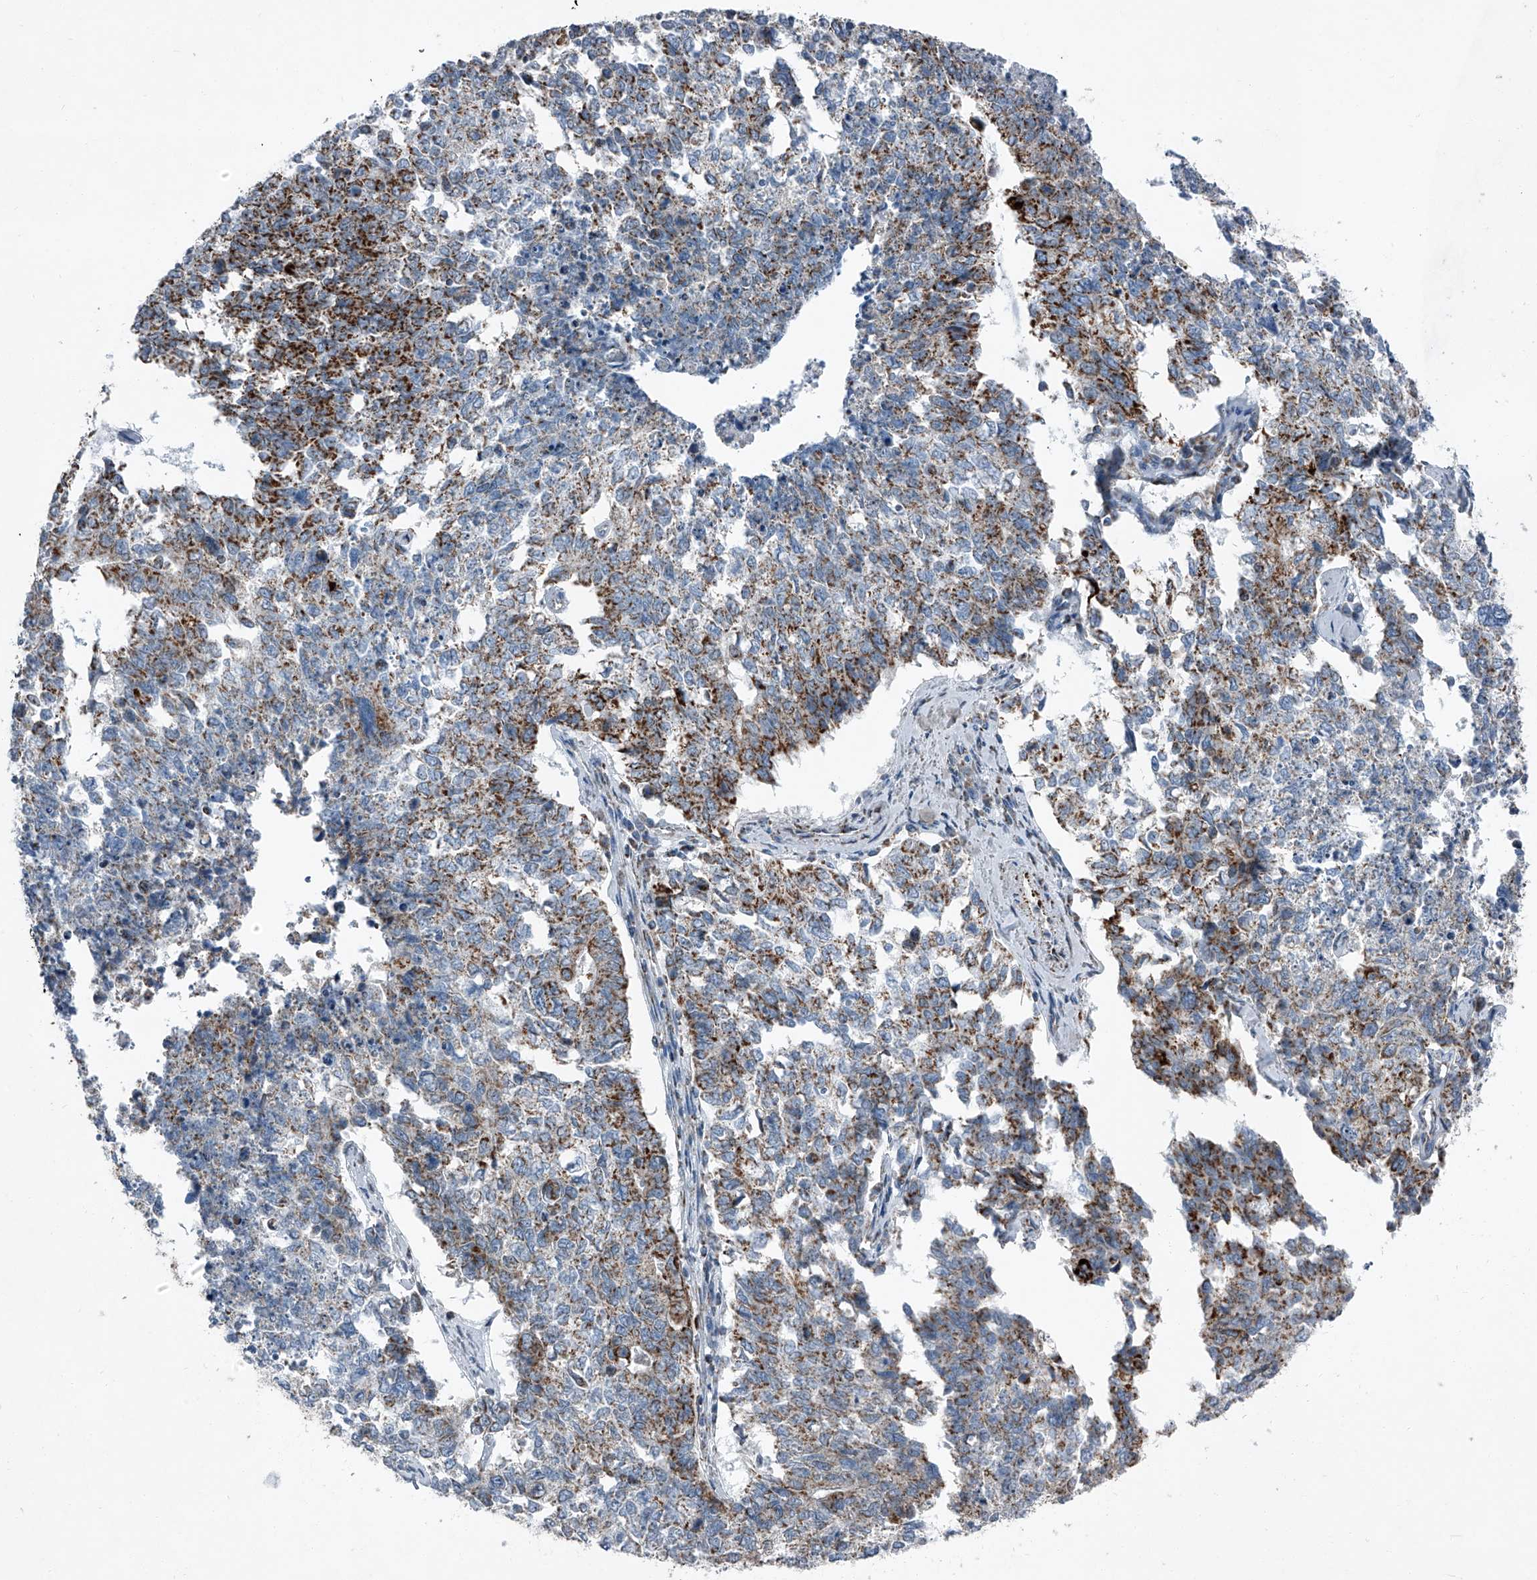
{"staining": {"intensity": "moderate", "quantity": "25%-75%", "location": "cytoplasmic/membranous"}, "tissue": "cervical cancer", "cell_type": "Tumor cells", "image_type": "cancer", "snomed": [{"axis": "morphology", "description": "Squamous cell carcinoma, NOS"}, {"axis": "topography", "description": "Cervix"}], "caption": "The image demonstrates staining of cervical cancer, revealing moderate cytoplasmic/membranous protein positivity (brown color) within tumor cells.", "gene": "CHRNA7", "patient": {"sex": "female", "age": 63}}